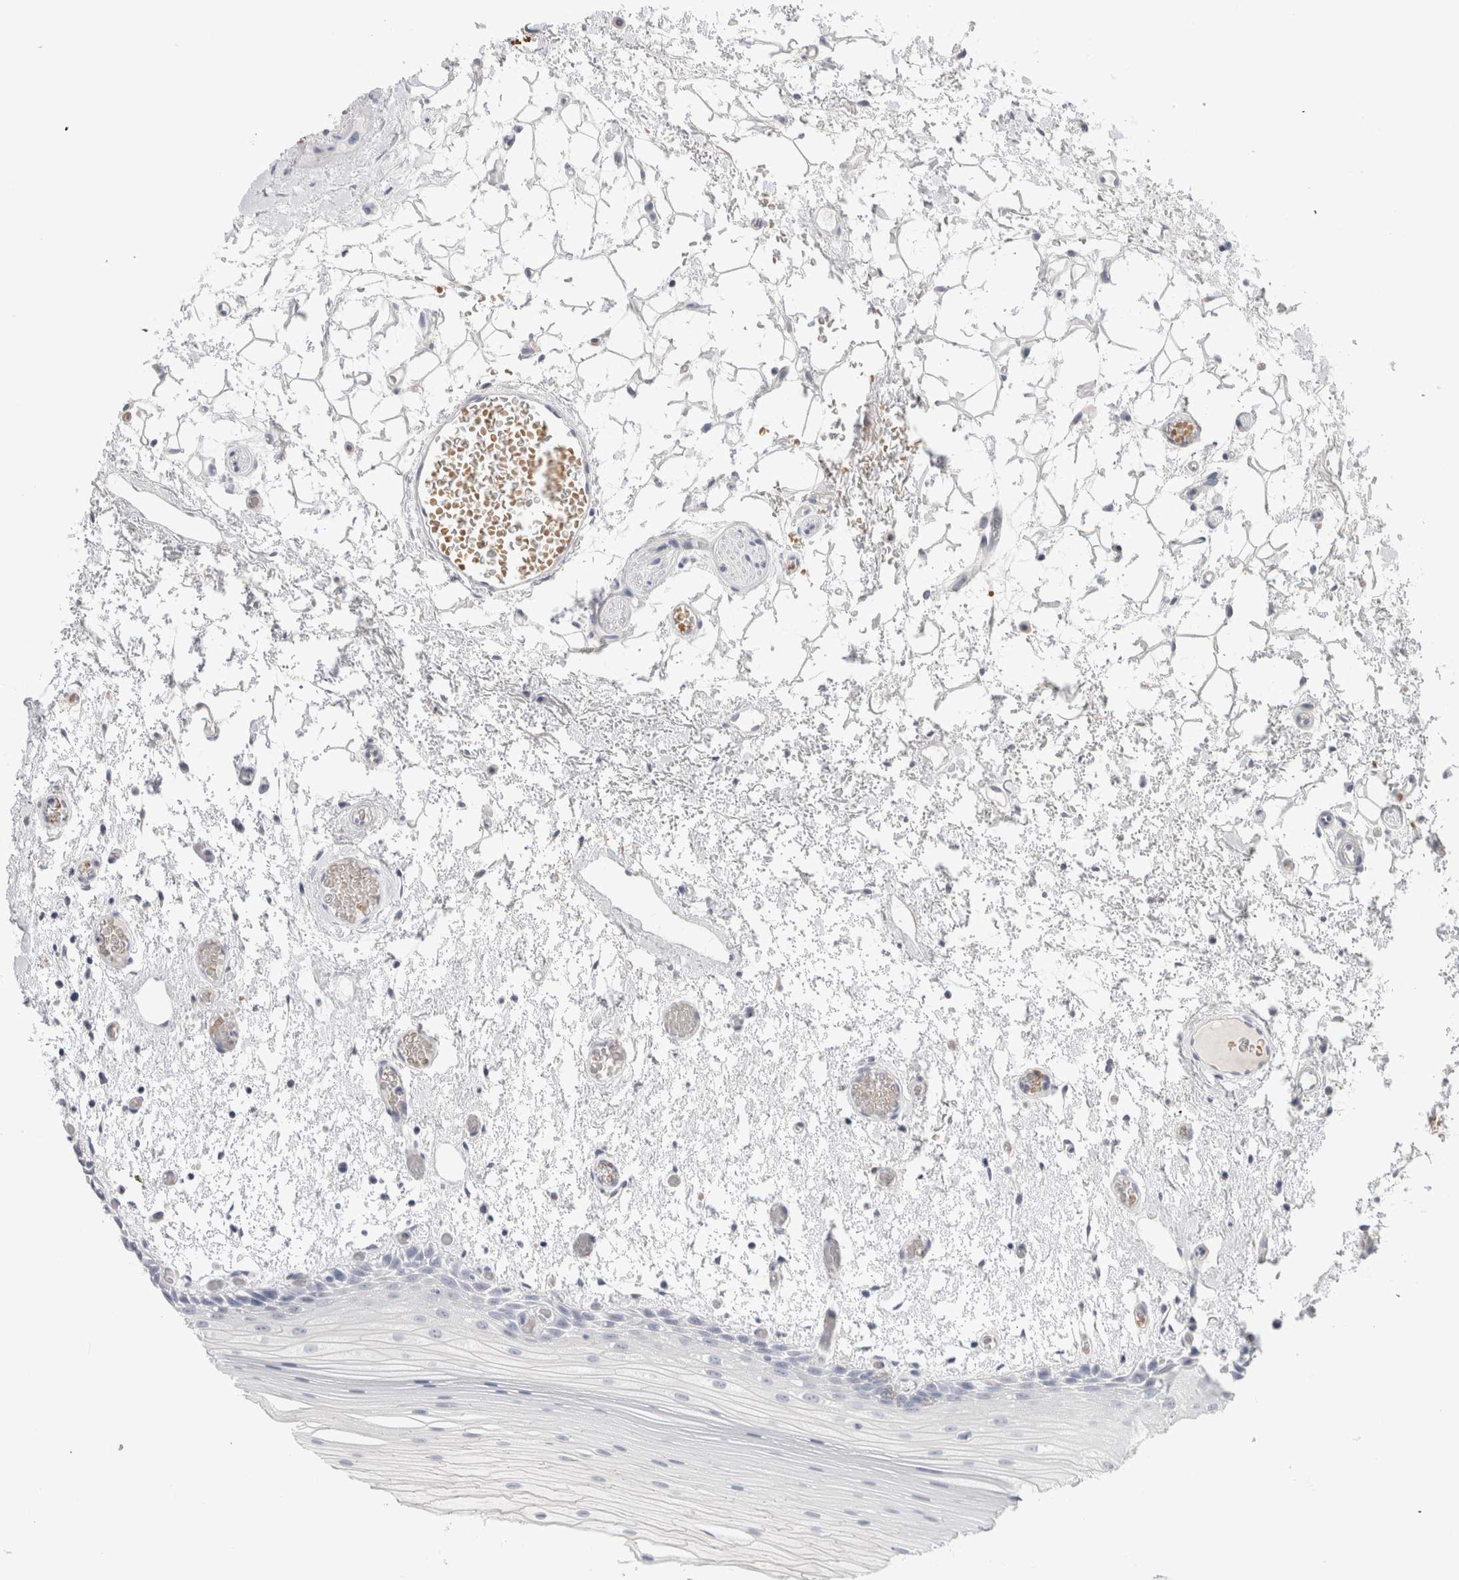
{"staining": {"intensity": "negative", "quantity": "none", "location": "none"}, "tissue": "oral mucosa", "cell_type": "Squamous epithelial cells", "image_type": "normal", "snomed": [{"axis": "morphology", "description": "Normal tissue, NOS"}, {"axis": "topography", "description": "Oral tissue"}], "caption": "Squamous epithelial cells show no significant protein staining in unremarkable oral mucosa.", "gene": "CD38", "patient": {"sex": "male", "age": 52}}